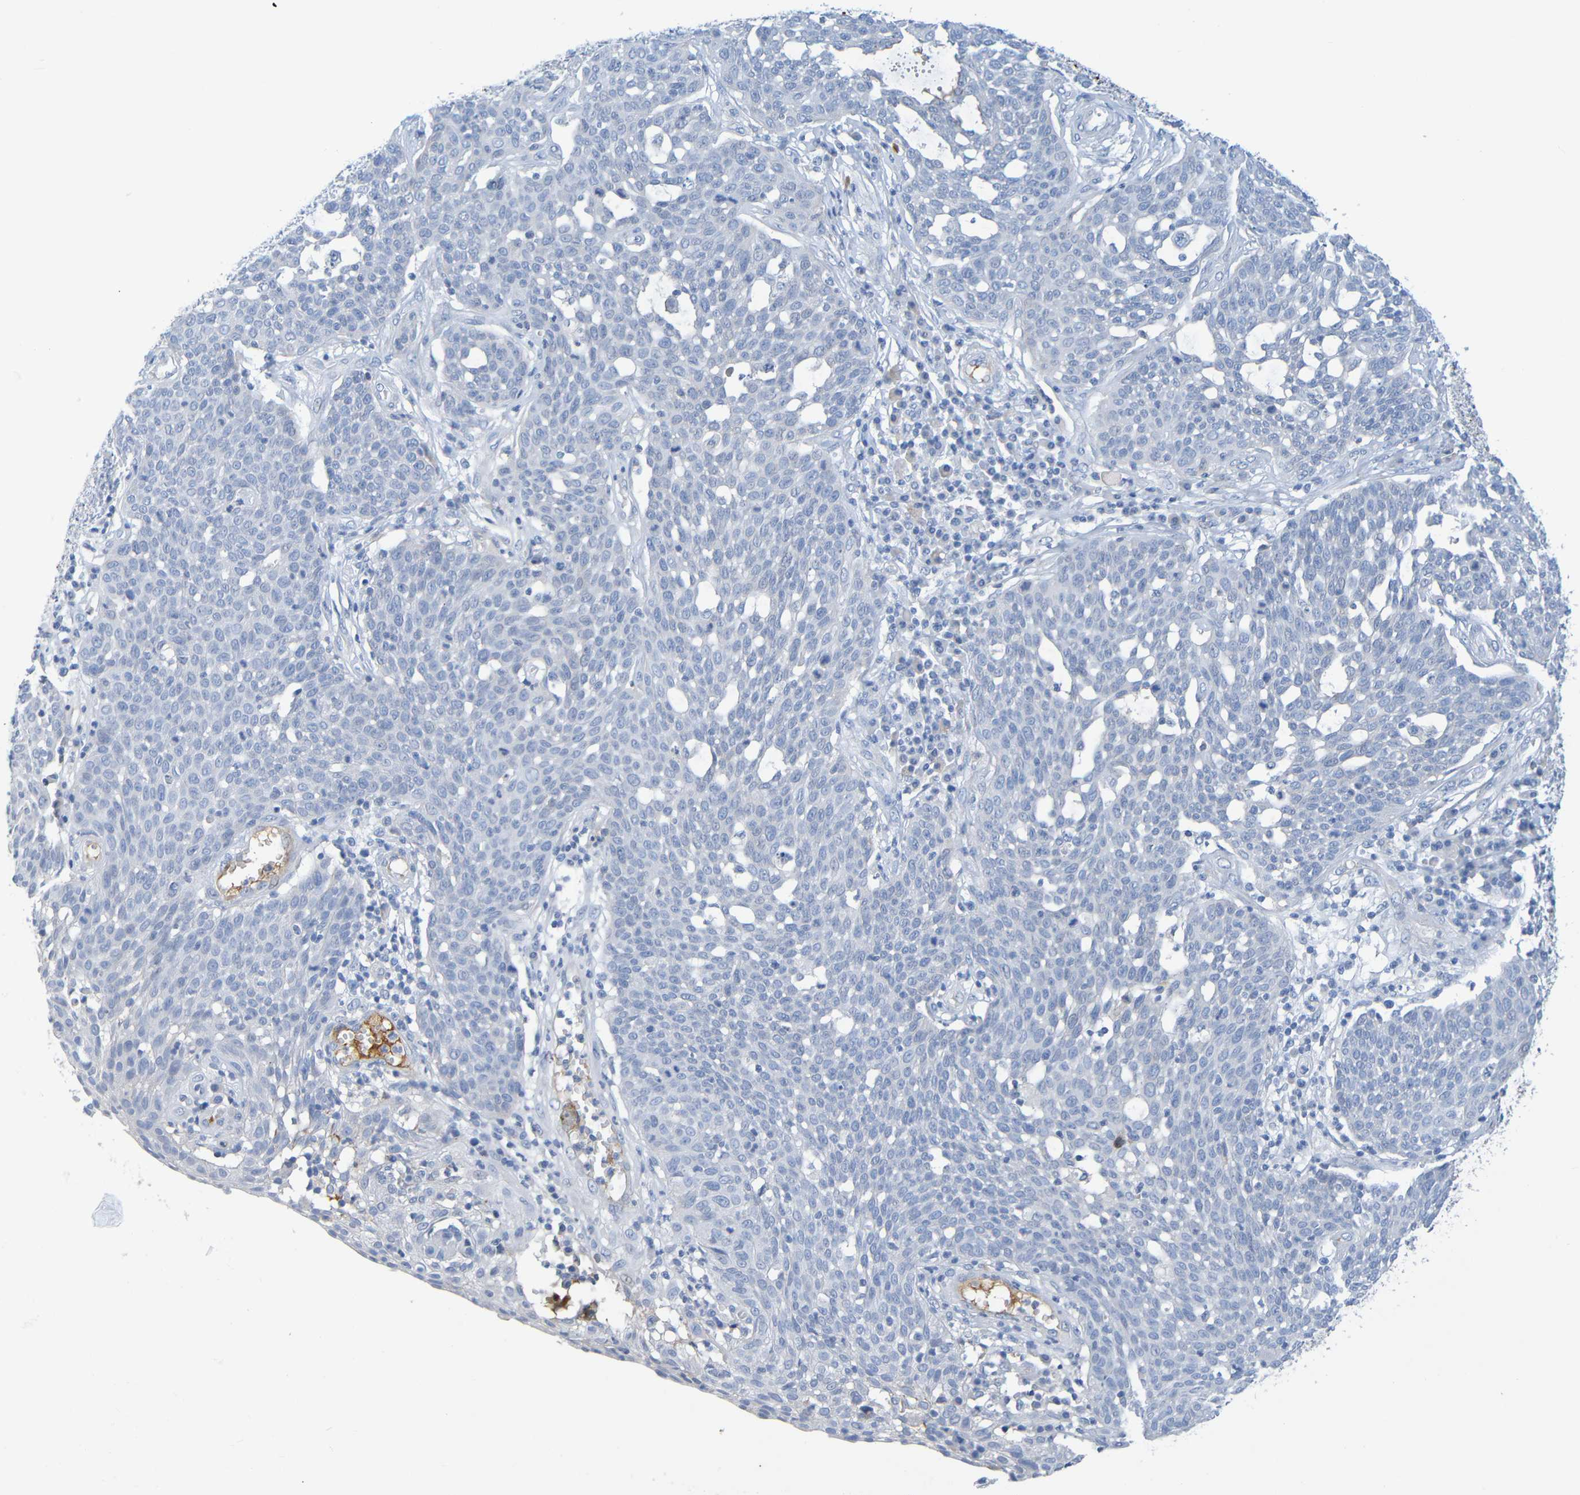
{"staining": {"intensity": "negative", "quantity": "none", "location": "none"}, "tissue": "cervical cancer", "cell_type": "Tumor cells", "image_type": "cancer", "snomed": [{"axis": "morphology", "description": "Squamous cell carcinoma, NOS"}, {"axis": "topography", "description": "Cervix"}], "caption": "This micrograph is of cervical cancer (squamous cell carcinoma) stained with IHC to label a protein in brown with the nuclei are counter-stained blue. There is no positivity in tumor cells.", "gene": "IL10", "patient": {"sex": "female", "age": 34}}